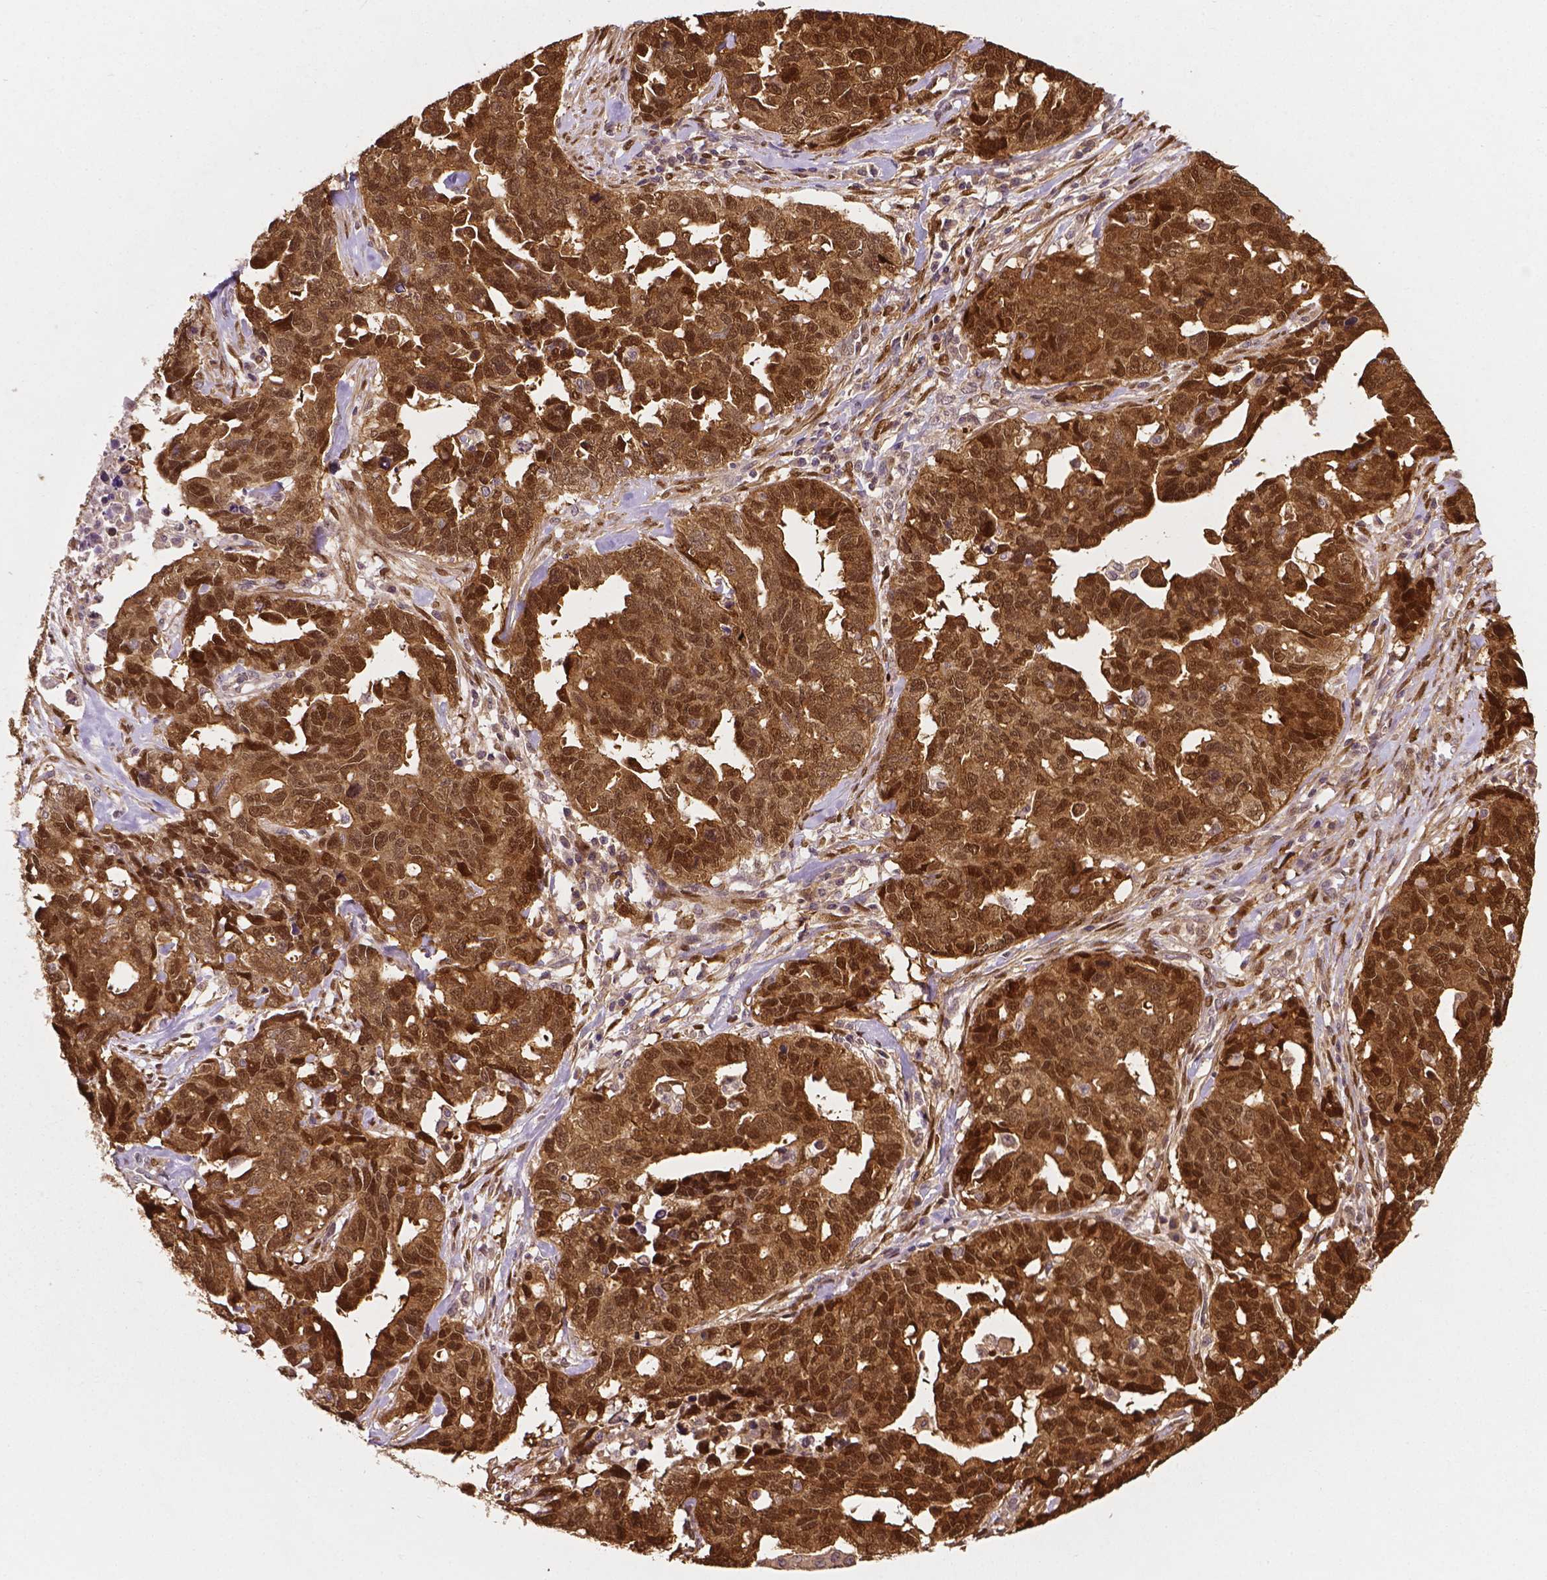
{"staining": {"intensity": "moderate", "quantity": ">75%", "location": "cytoplasmic/membranous,nuclear"}, "tissue": "ovarian cancer", "cell_type": "Tumor cells", "image_type": "cancer", "snomed": [{"axis": "morphology", "description": "Cystadenocarcinoma, serous, NOS"}, {"axis": "topography", "description": "Ovary"}], "caption": "Serous cystadenocarcinoma (ovarian) stained for a protein shows moderate cytoplasmic/membranous and nuclear positivity in tumor cells.", "gene": "YAP1", "patient": {"sex": "female", "age": 69}}